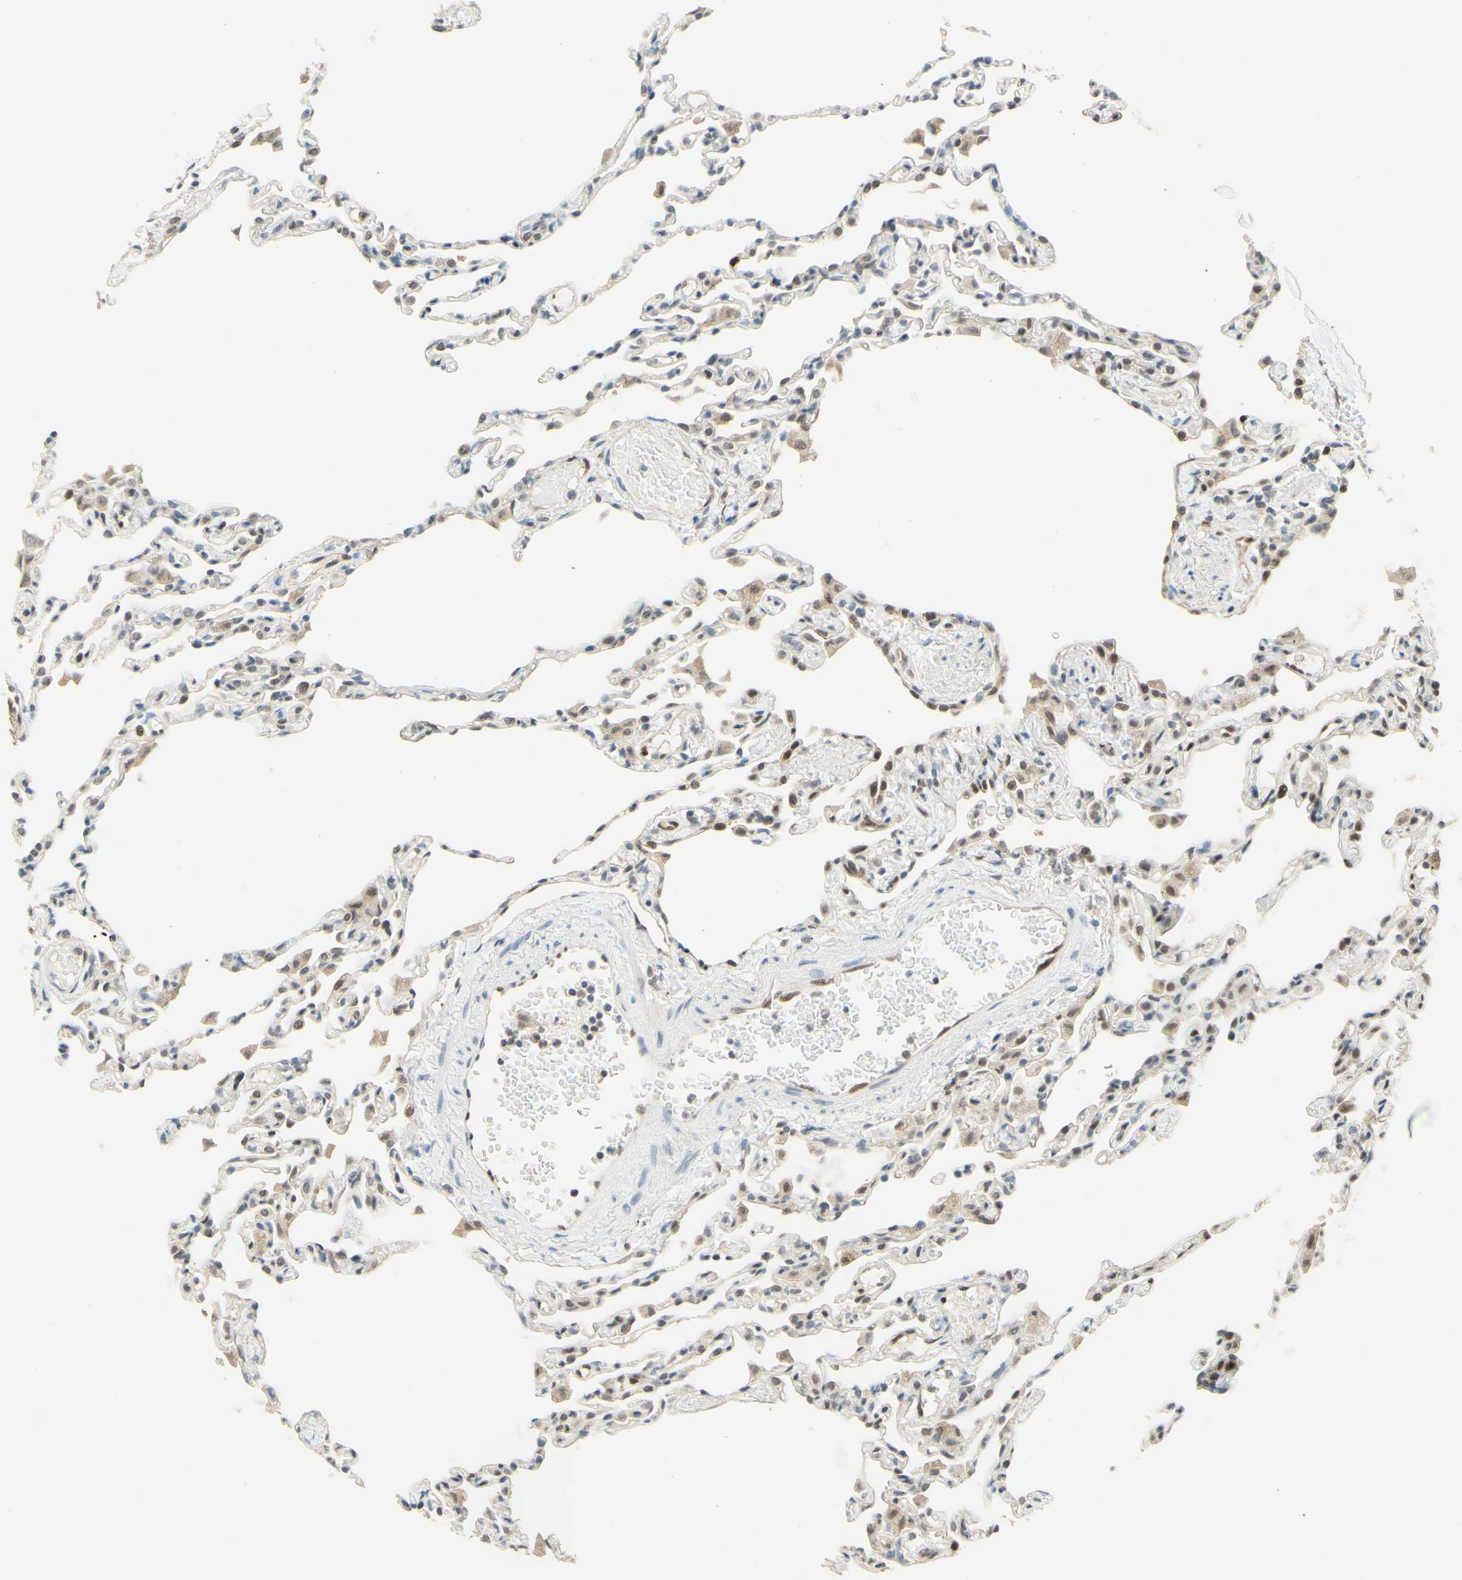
{"staining": {"intensity": "weak", "quantity": "25%-75%", "location": "cytoplasmic/membranous,nuclear"}, "tissue": "lung", "cell_type": "Alveolar cells", "image_type": "normal", "snomed": [{"axis": "morphology", "description": "Normal tissue, NOS"}, {"axis": "topography", "description": "Lung"}], "caption": "High-power microscopy captured an immunohistochemistry (IHC) micrograph of normal lung, revealing weak cytoplasmic/membranous,nuclear staining in about 25%-75% of alveolar cells.", "gene": "POLB", "patient": {"sex": "female", "age": 49}}